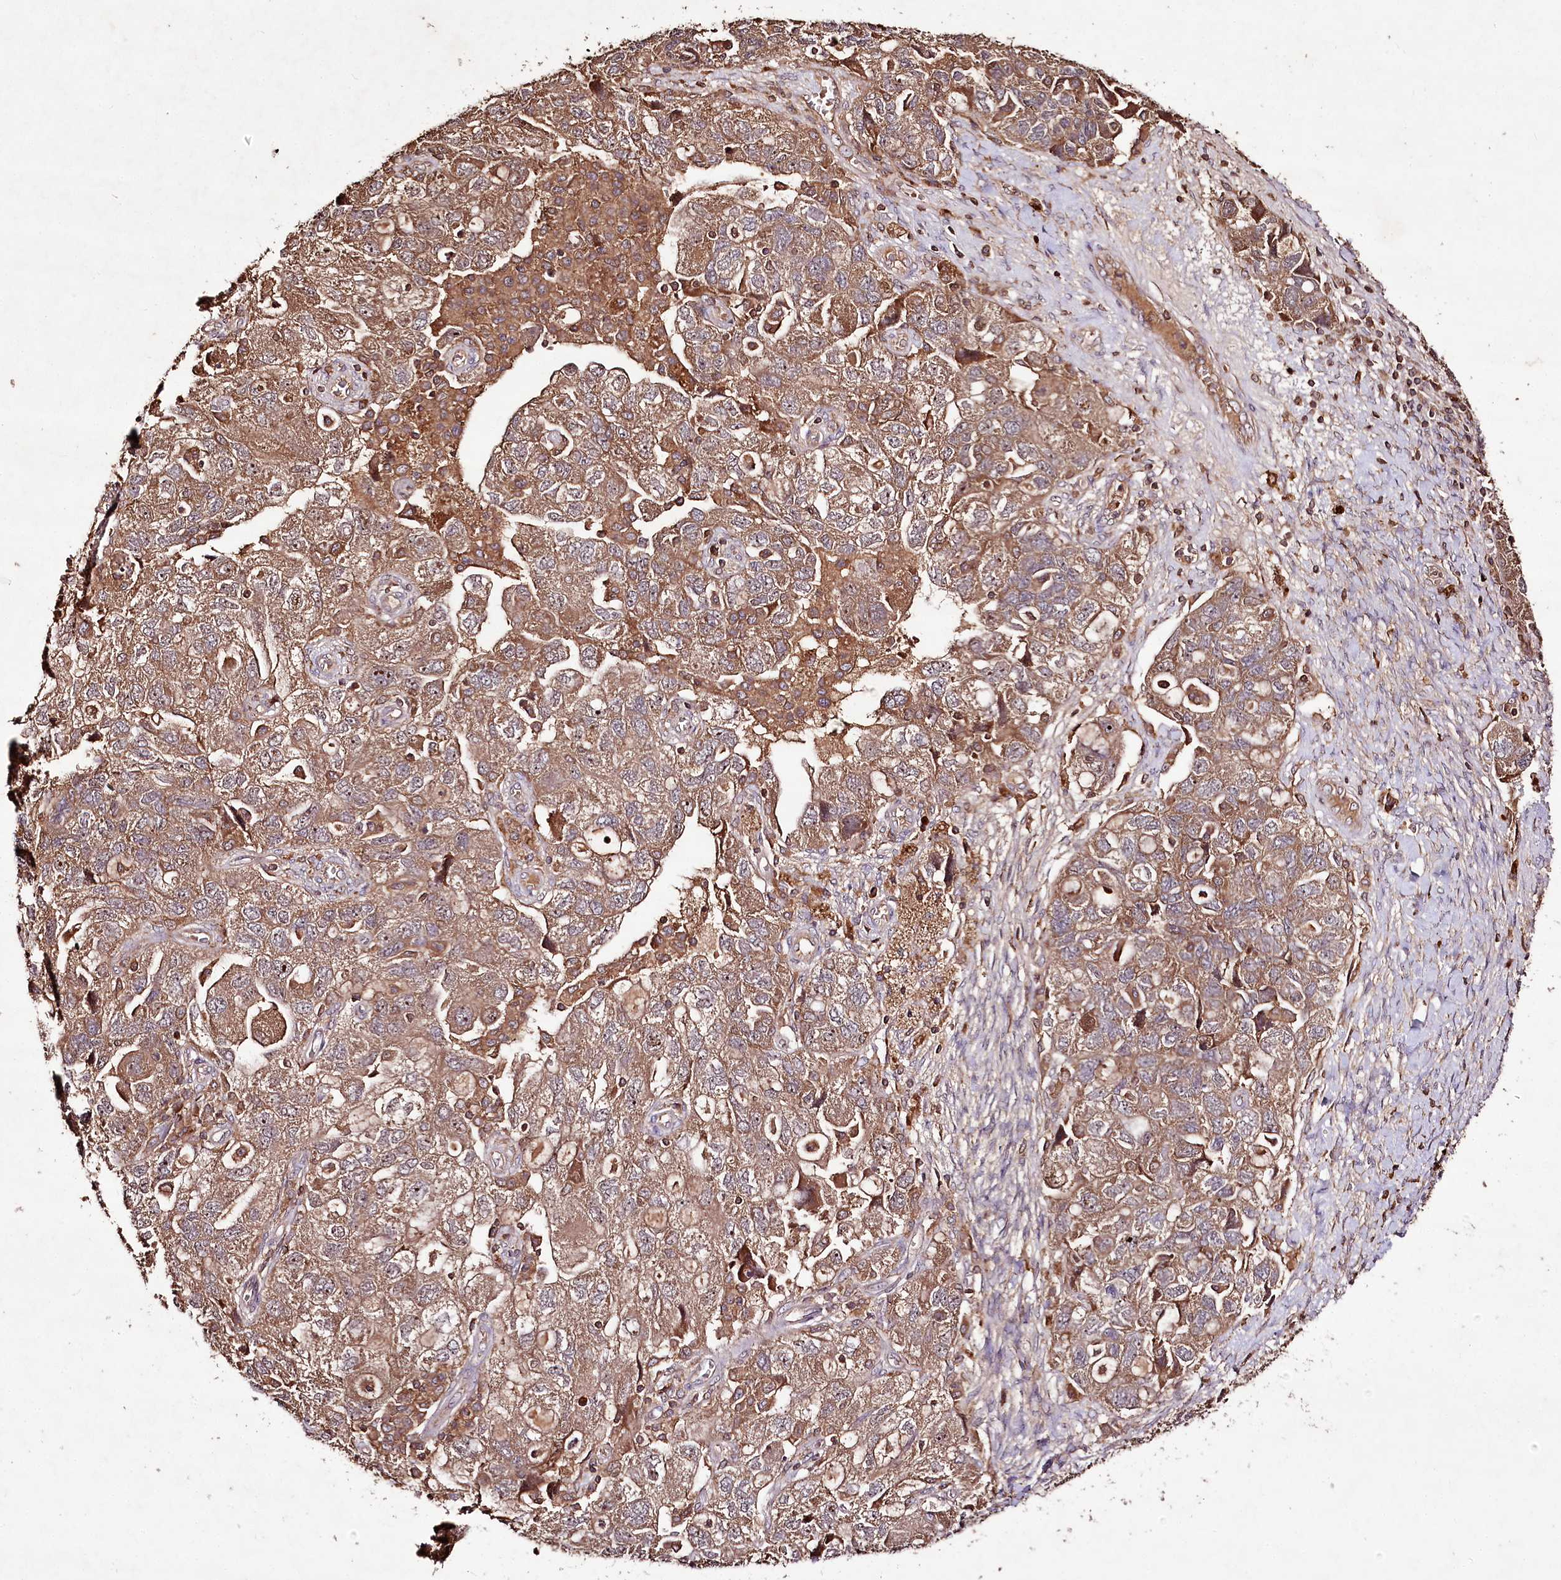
{"staining": {"intensity": "moderate", "quantity": ">75%", "location": "cytoplasmic/membranous"}, "tissue": "ovarian cancer", "cell_type": "Tumor cells", "image_type": "cancer", "snomed": [{"axis": "morphology", "description": "Carcinoma, NOS"}, {"axis": "morphology", "description": "Cystadenocarcinoma, serous, NOS"}, {"axis": "topography", "description": "Ovary"}], "caption": "DAB (3,3'-diaminobenzidine) immunohistochemical staining of carcinoma (ovarian) reveals moderate cytoplasmic/membranous protein staining in approximately >75% of tumor cells.", "gene": "FAM53B", "patient": {"sex": "female", "age": 69}}